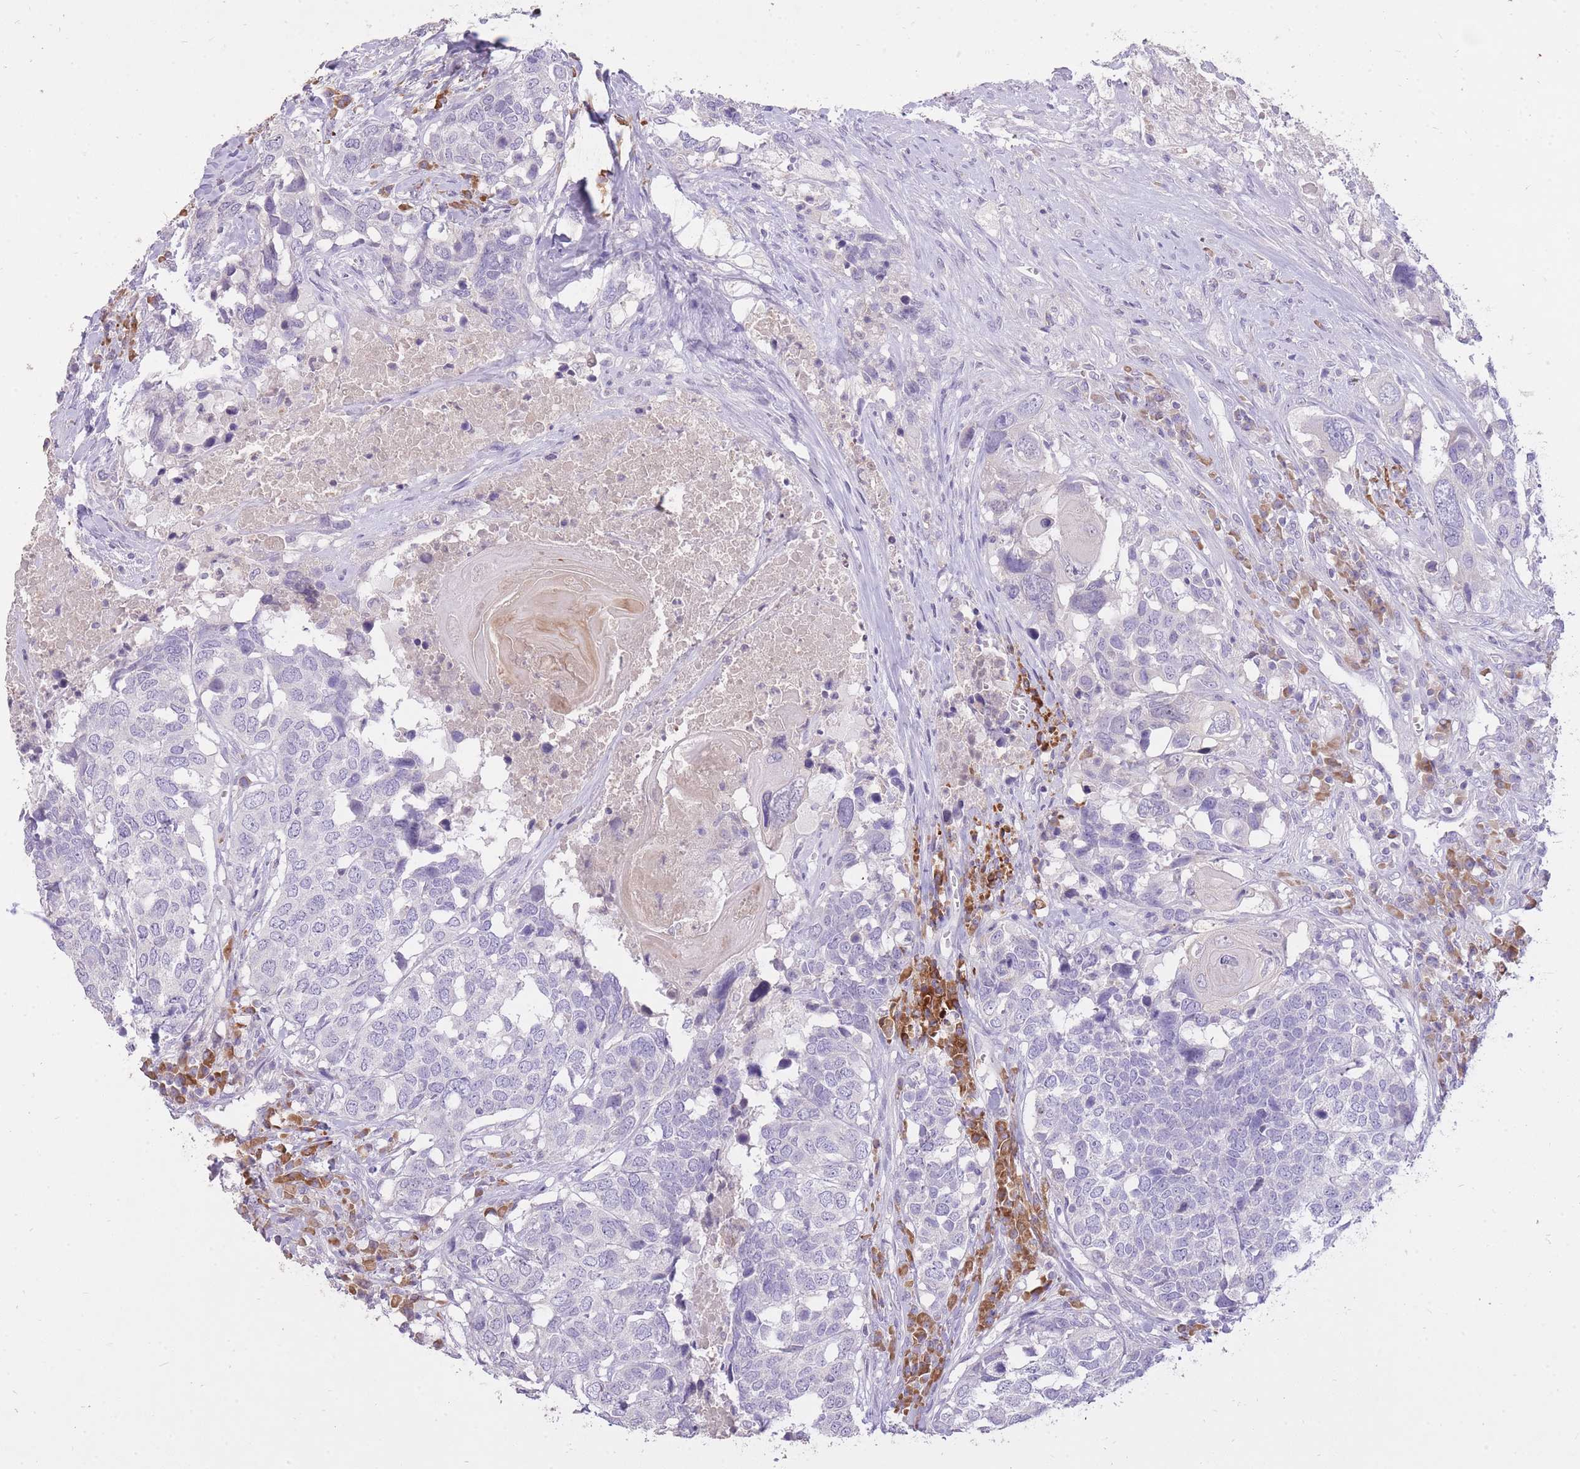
{"staining": {"intensity": "negative", "quantity": "none", "location": "none"}, "tissue": "head and neck cancer", "cell_type": "Tumor cells", "image_type": "cancer", "snomed": [{"axis": "morphology", "description": "Squamous cell carcinoma, NOS"}, {"axis": "topography", "description": "Head-Neck"}], "caption": "Immunohistochemistry (IHC) image of head and neck squamous cell carcinoma stained for a protein (brown), which reveals no positivity in tumor cells.", "gene": "FRG2C", "patient": {"sex": "male", "age": 66}}